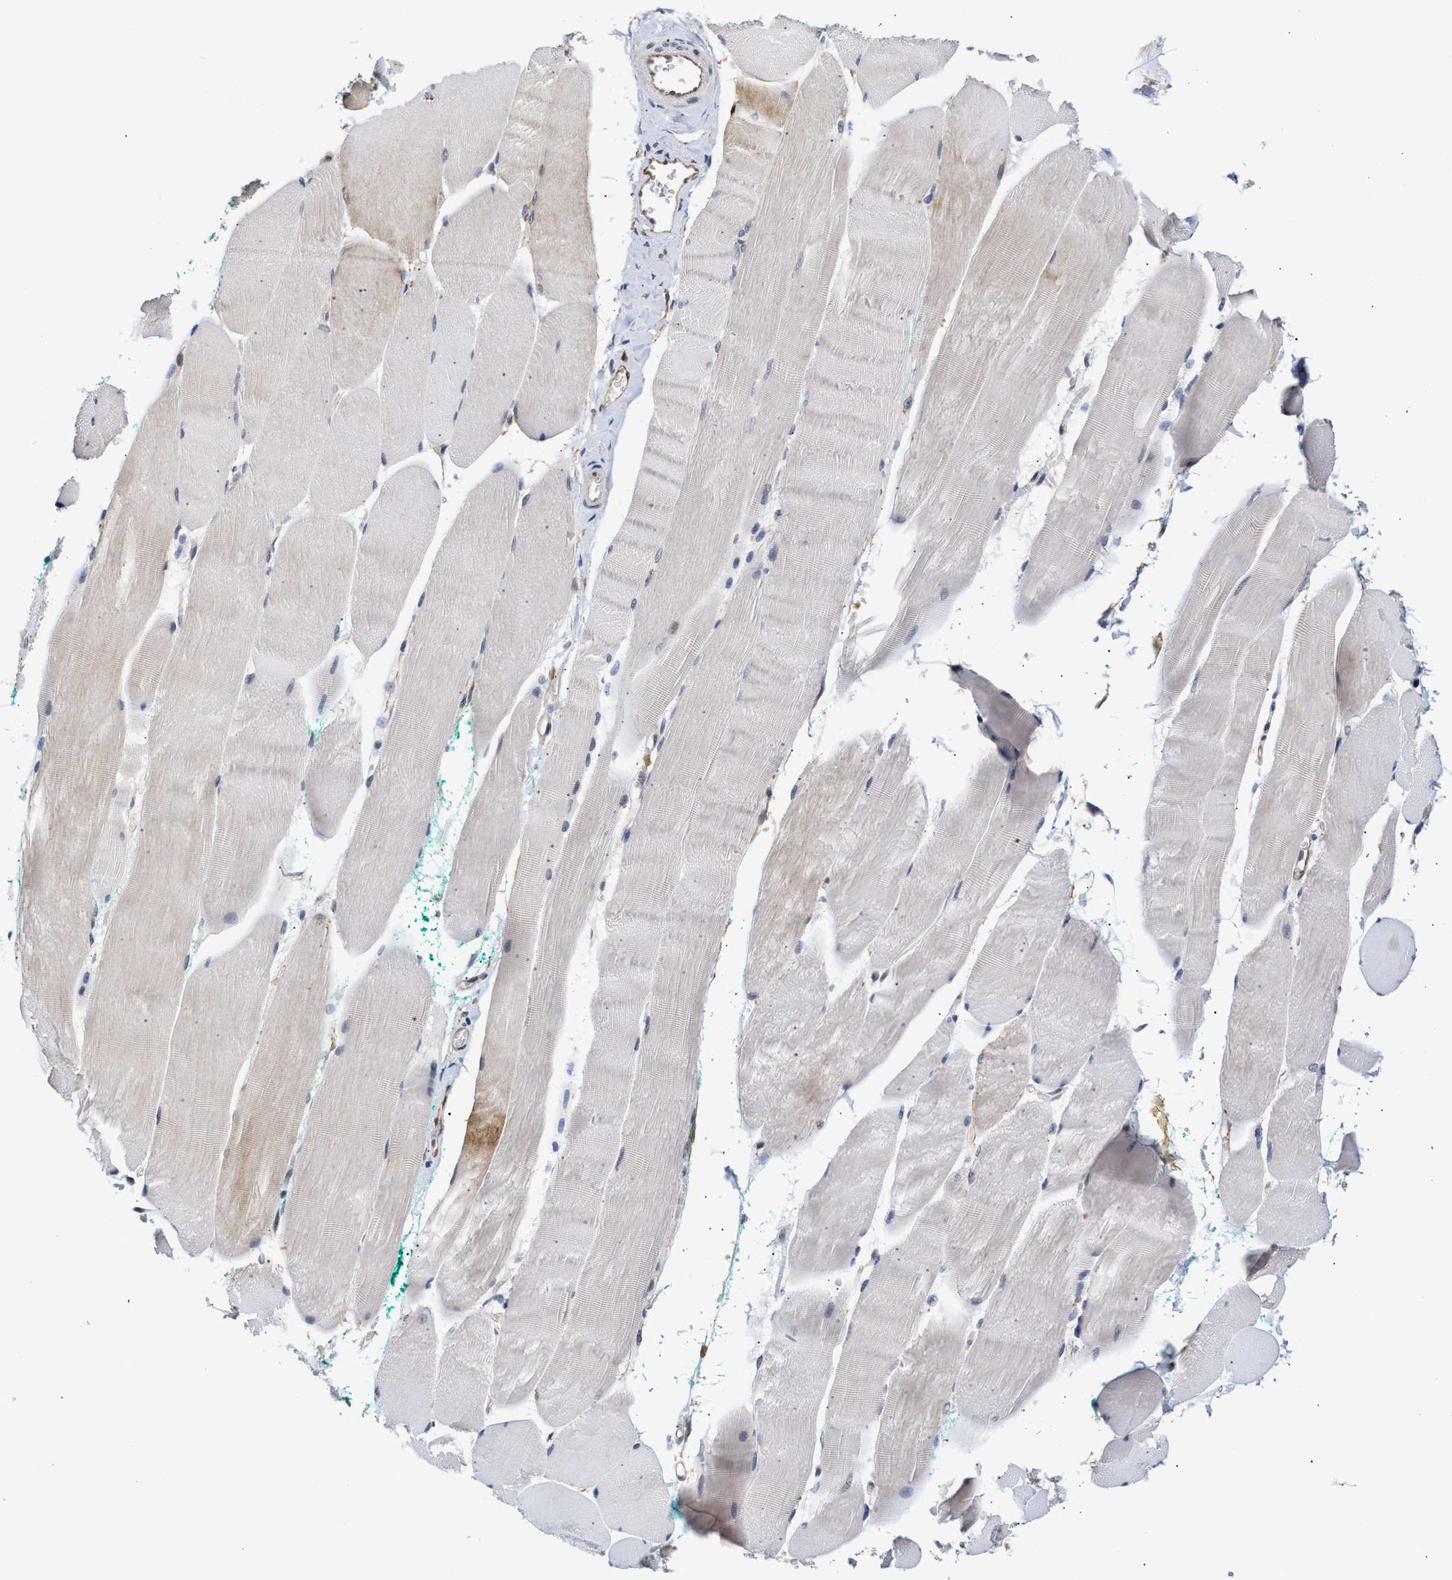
{"staining": {"intensity": "weak", "quantity": "<25%", "location": "cytoplasmic/membranous"}, "tissue": "skeletal muscle", "cell_type": "Myocytes", "image_type": "normal", "snomed": [{"axis": "morphology", "description": "Normal tissue, NOS"}, {"axis": "morphology", "description": "Squamous cell carcinoma, NOS"}, {"axis": "topography", "description": "Skeletal muscle"}], "caption": "There is no significant staining in myocytes of skeletal muscle. Brightfield microscopy of immunohistochemistry stained with DAB (3,3'-diaminobenzidine) (brown) and hematoxylin (blue), captured at high magnification.", "gene": "AHNAK2", "patient": {"sex": "male", "age": 51}}